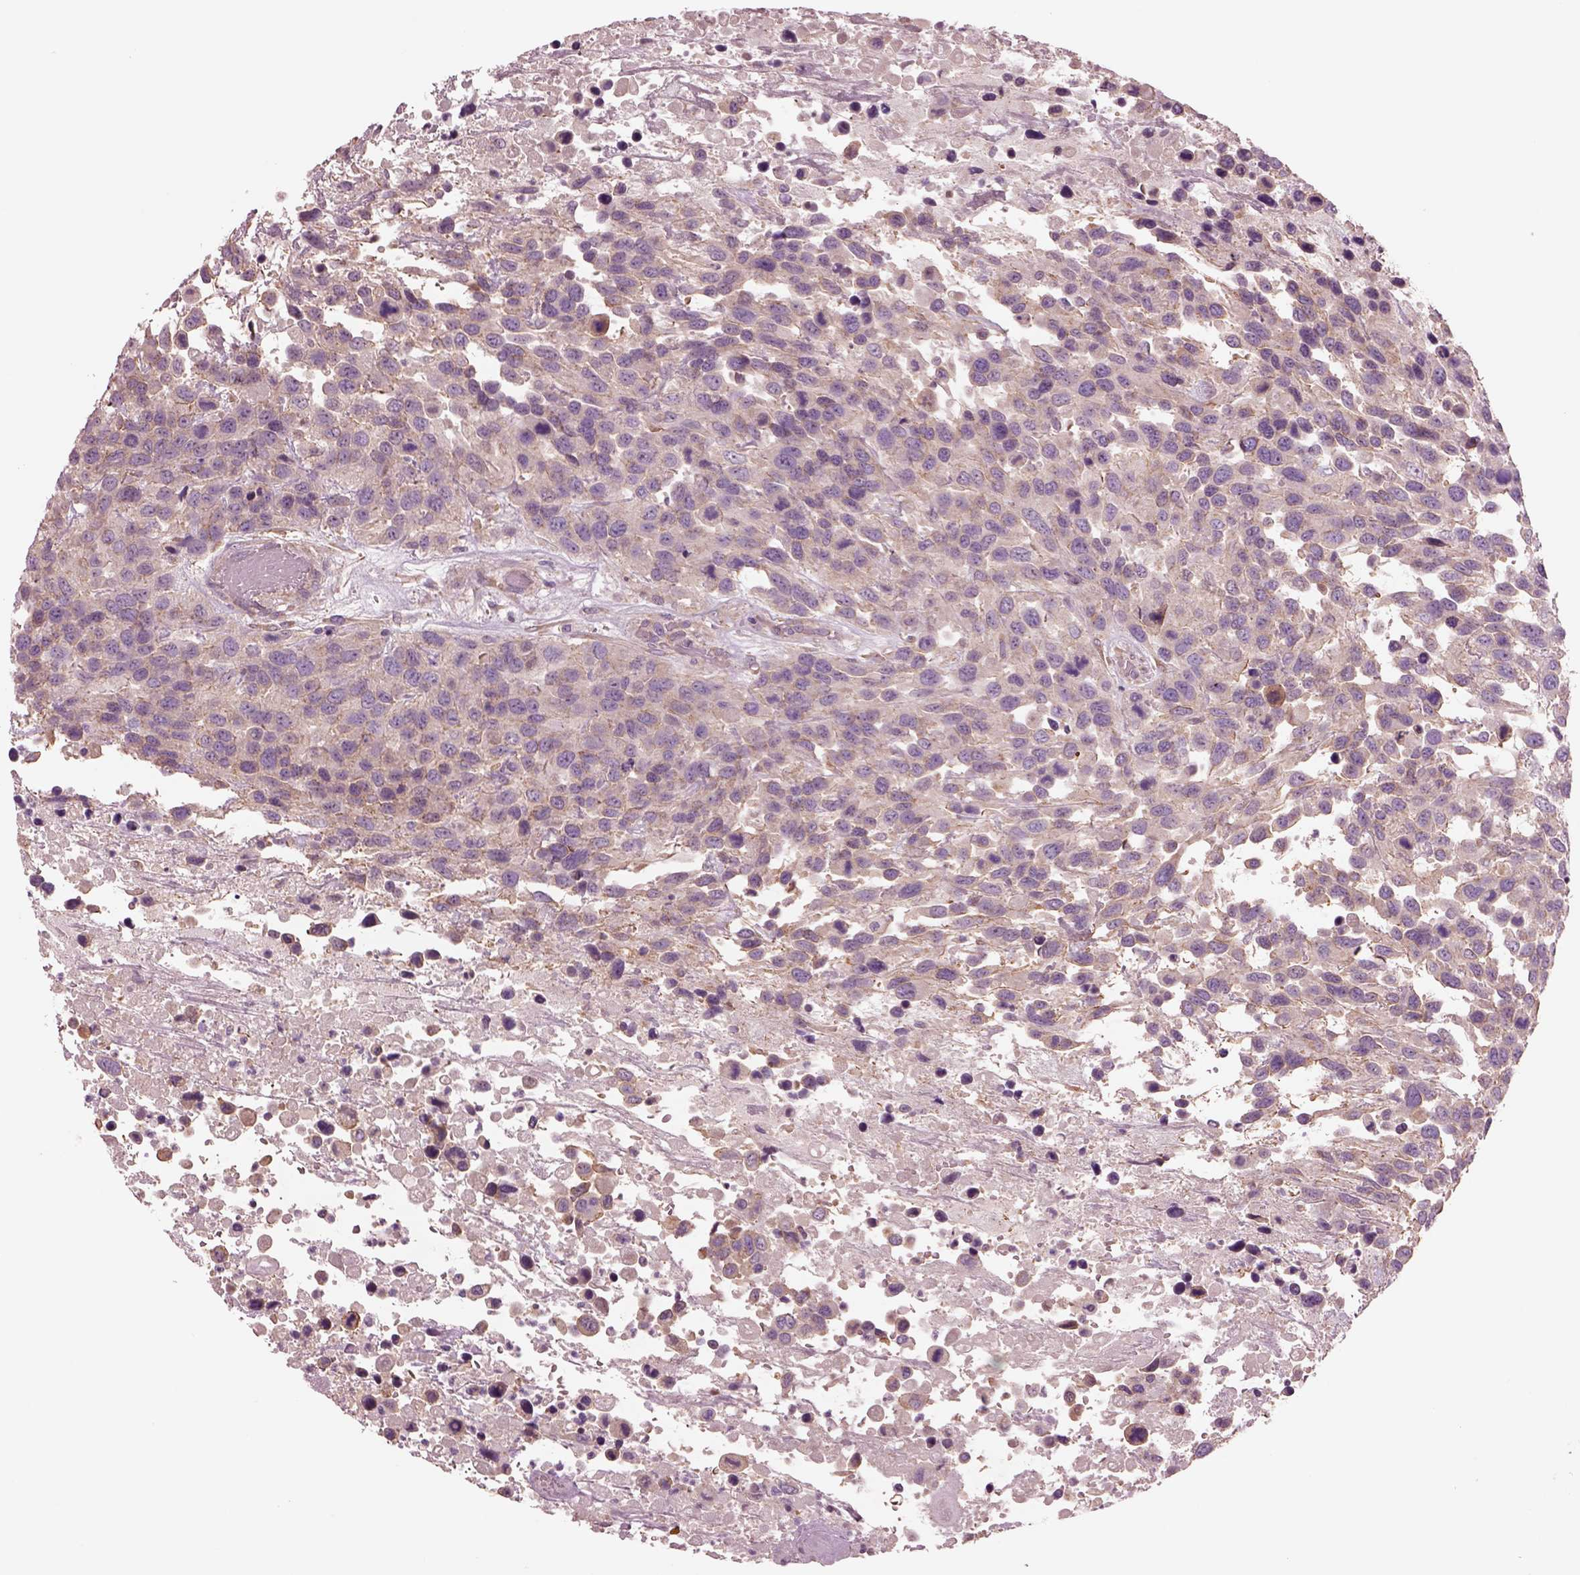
{"staining": {"intensity": "negative", "quantity": "none", "location": "none"}, "tissue": "urothelial cancer", "cell_type": "Tumor cells", "image_type": "cancer", "snomed": [{"axis": "morphology", "description": "Urothelial carcinoma, High grade"}, {"axis": "topography", "description": "Urinary bladder"}], "caption": "An IHC photomicrograph of high-grade urothelial carcinoma is shown. There is no staining in tumor cells of high-grade urothelial carcinoma.", "gene": "HTR1B", "patient": {"sex": "female", "age": 70}}